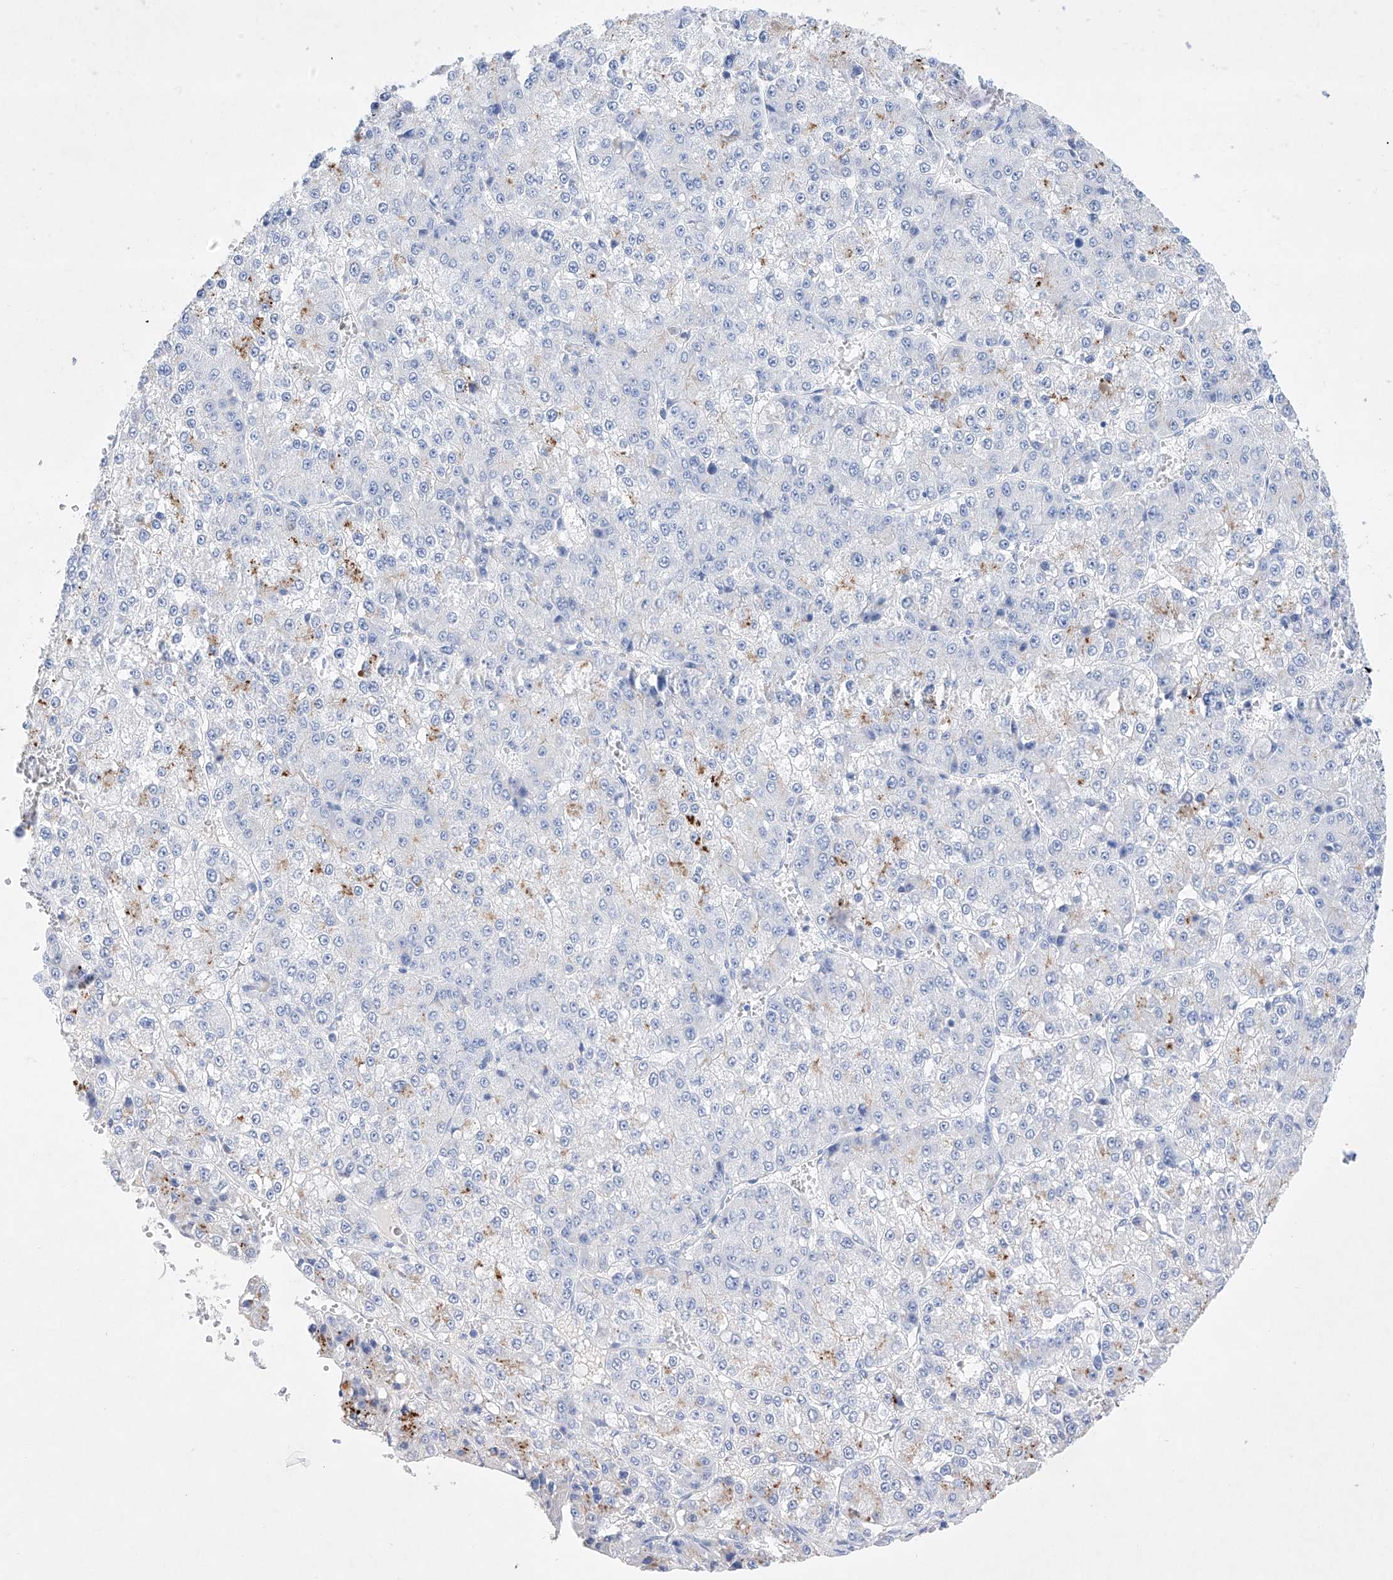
{"staining": {"intensity": "negative", "quantity": "none", "location": "none"}, "tissue": "liver cancer", "cell_type": "Tumor cells", "image_type": "cancer", "snomed": [{"axis": "morphology", "description": "Carcinoma, Hepatocellular, NOS"}, {"axis": "topography", "description": "Liver"}], "caption": "Tumor cells show no significant protein expression in liver cancer. (Stains: DAB immunohistochemistry (IHC) with hematoxylin counter stain, Microscopy: brightfield microscopy at high magnification).", "gene": "LURAP1", "patient": {"sex": "female", "age": 73}}